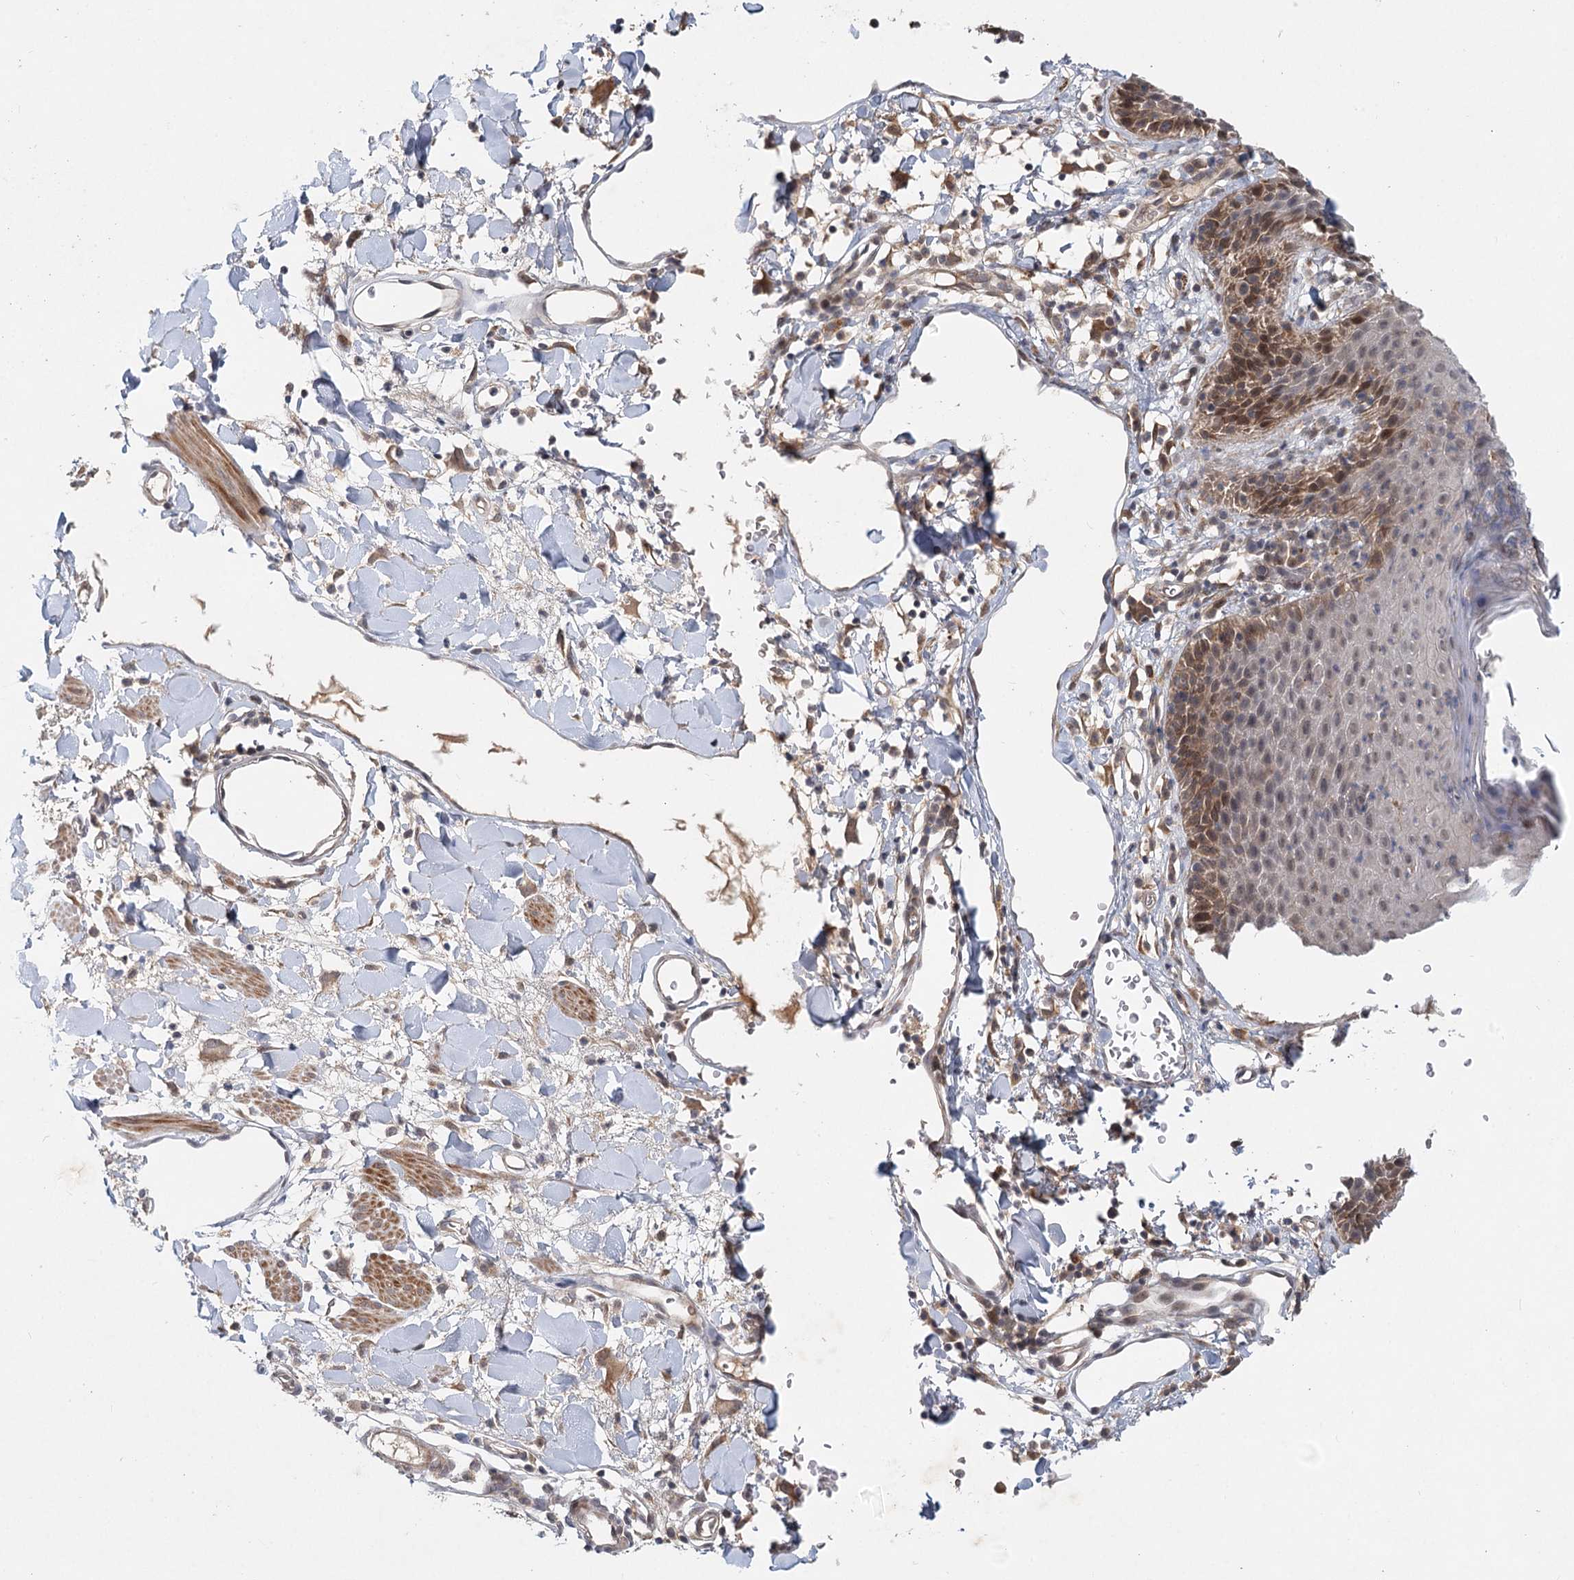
{"staining": {"intensity": "moderate", "quantity": "<25%", "location": "cytoplasmic/membranous,nuclear"}, "tissue": "skin", "cell_type": "Epidermal cells", "image_type": "normal", "snomed": [{"axis": "morphology", "description": "Normal tissue, NOS"}, {"axis": "topography", "description": "Vulva"}], "caption": "DAB immunohistochemical staining of unremarkable human skin shows moderate cytoplasmic/membranous,nuclear protein positivity in about <25% of epidermal cells. Ihc stains the protein of interest in brown and the nuclei are stained blue.", "gene": "AP3B1", "patient": {"sex": "female", "age": 68}}